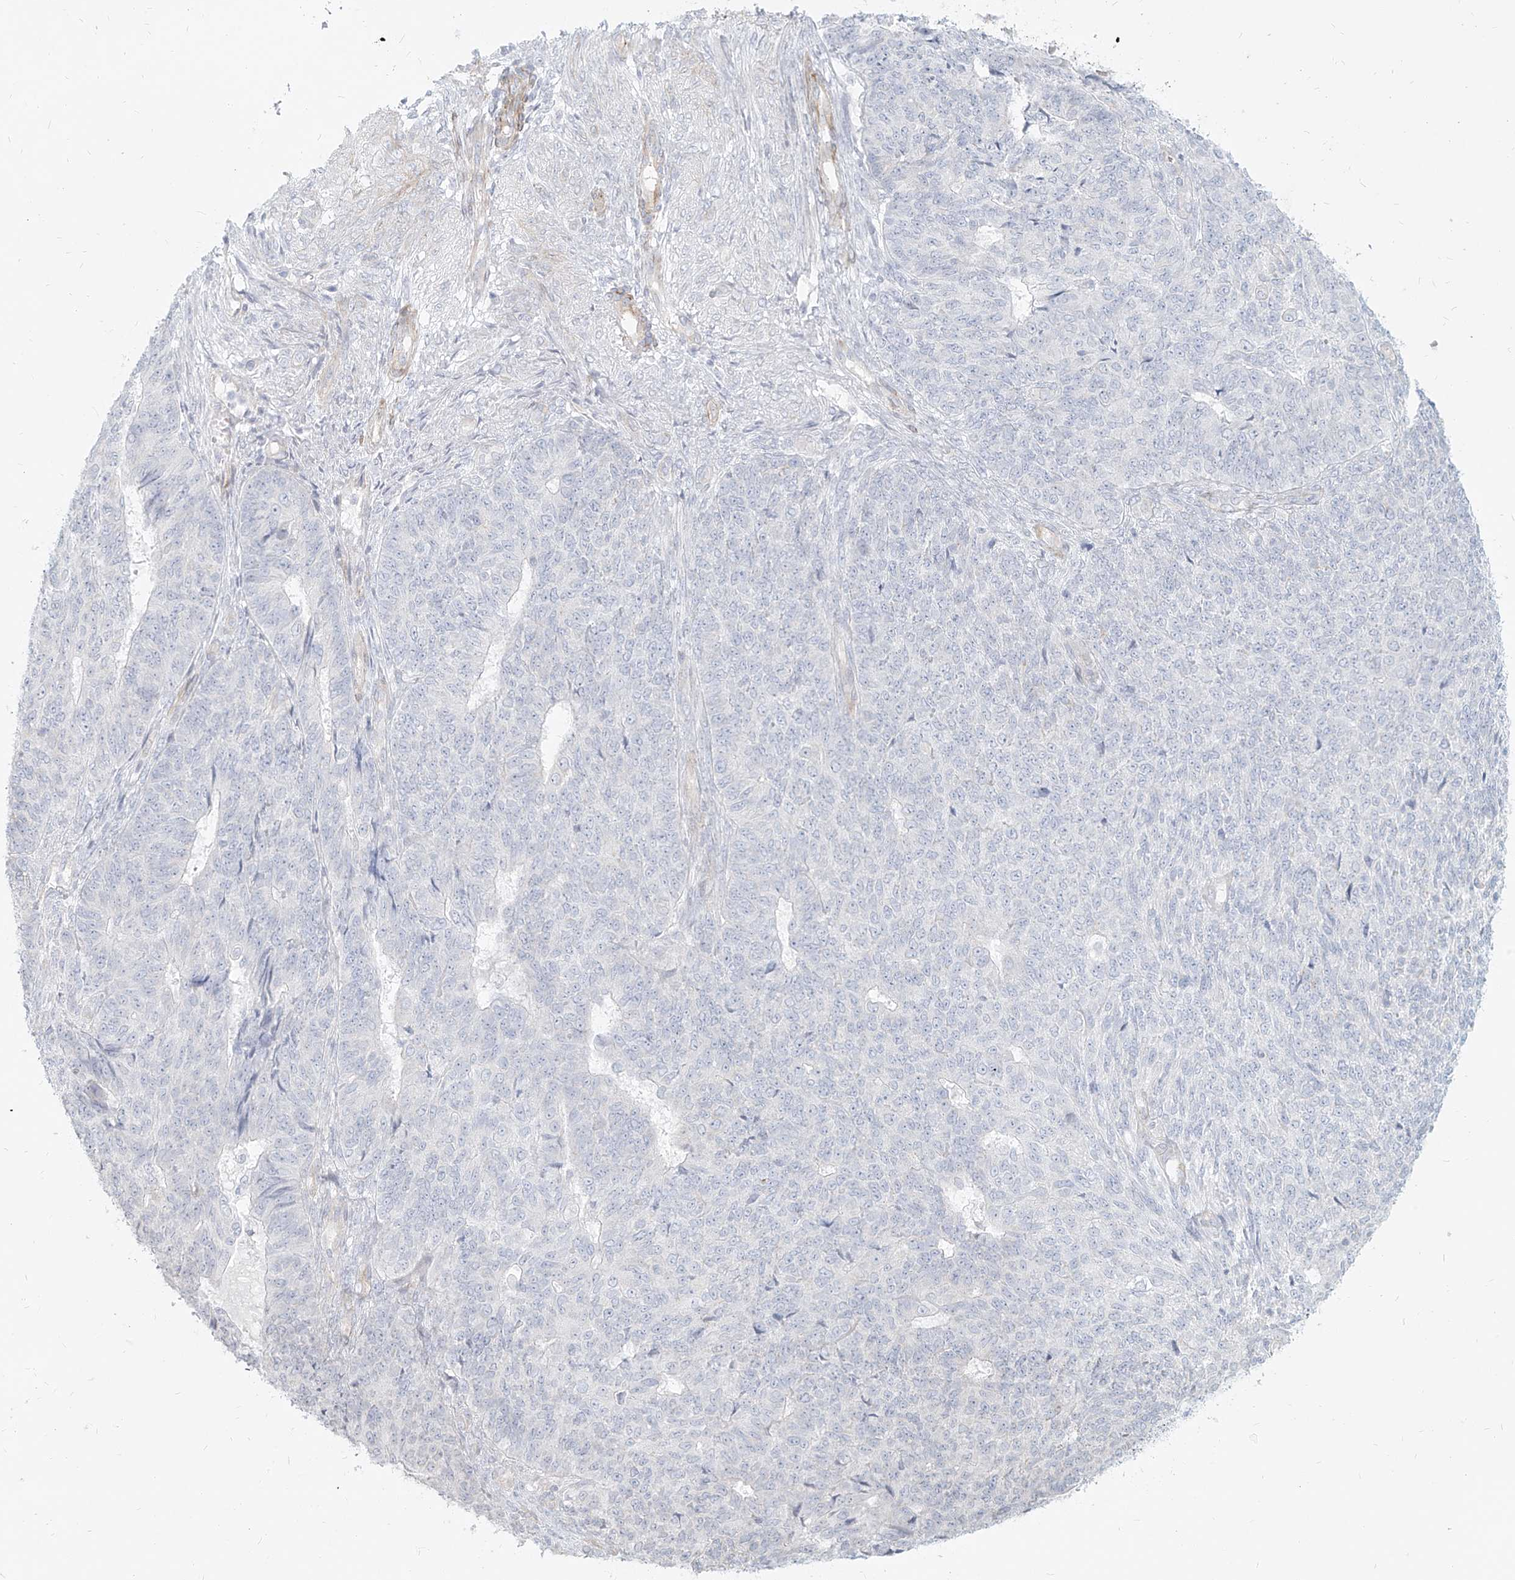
{"staining": {"intensity": "negative", "quantity": "none", "location": "none"}, "tissue": "endometrial cancer", "cell_type": "Tumor cells", "image_type": "cancer", "snomed": [{"axis": "morphology", "description": "Adenocarcinoma, NOS"}, {"axis": "topography", "description": "Endometrium"}], "caption": "Protein analysis of adenocarcinoma (endometrial) exhibits no significant staining in tumor cells.", "gene": "ITPKB", "patient": {"sex": "female", "age": 32}}